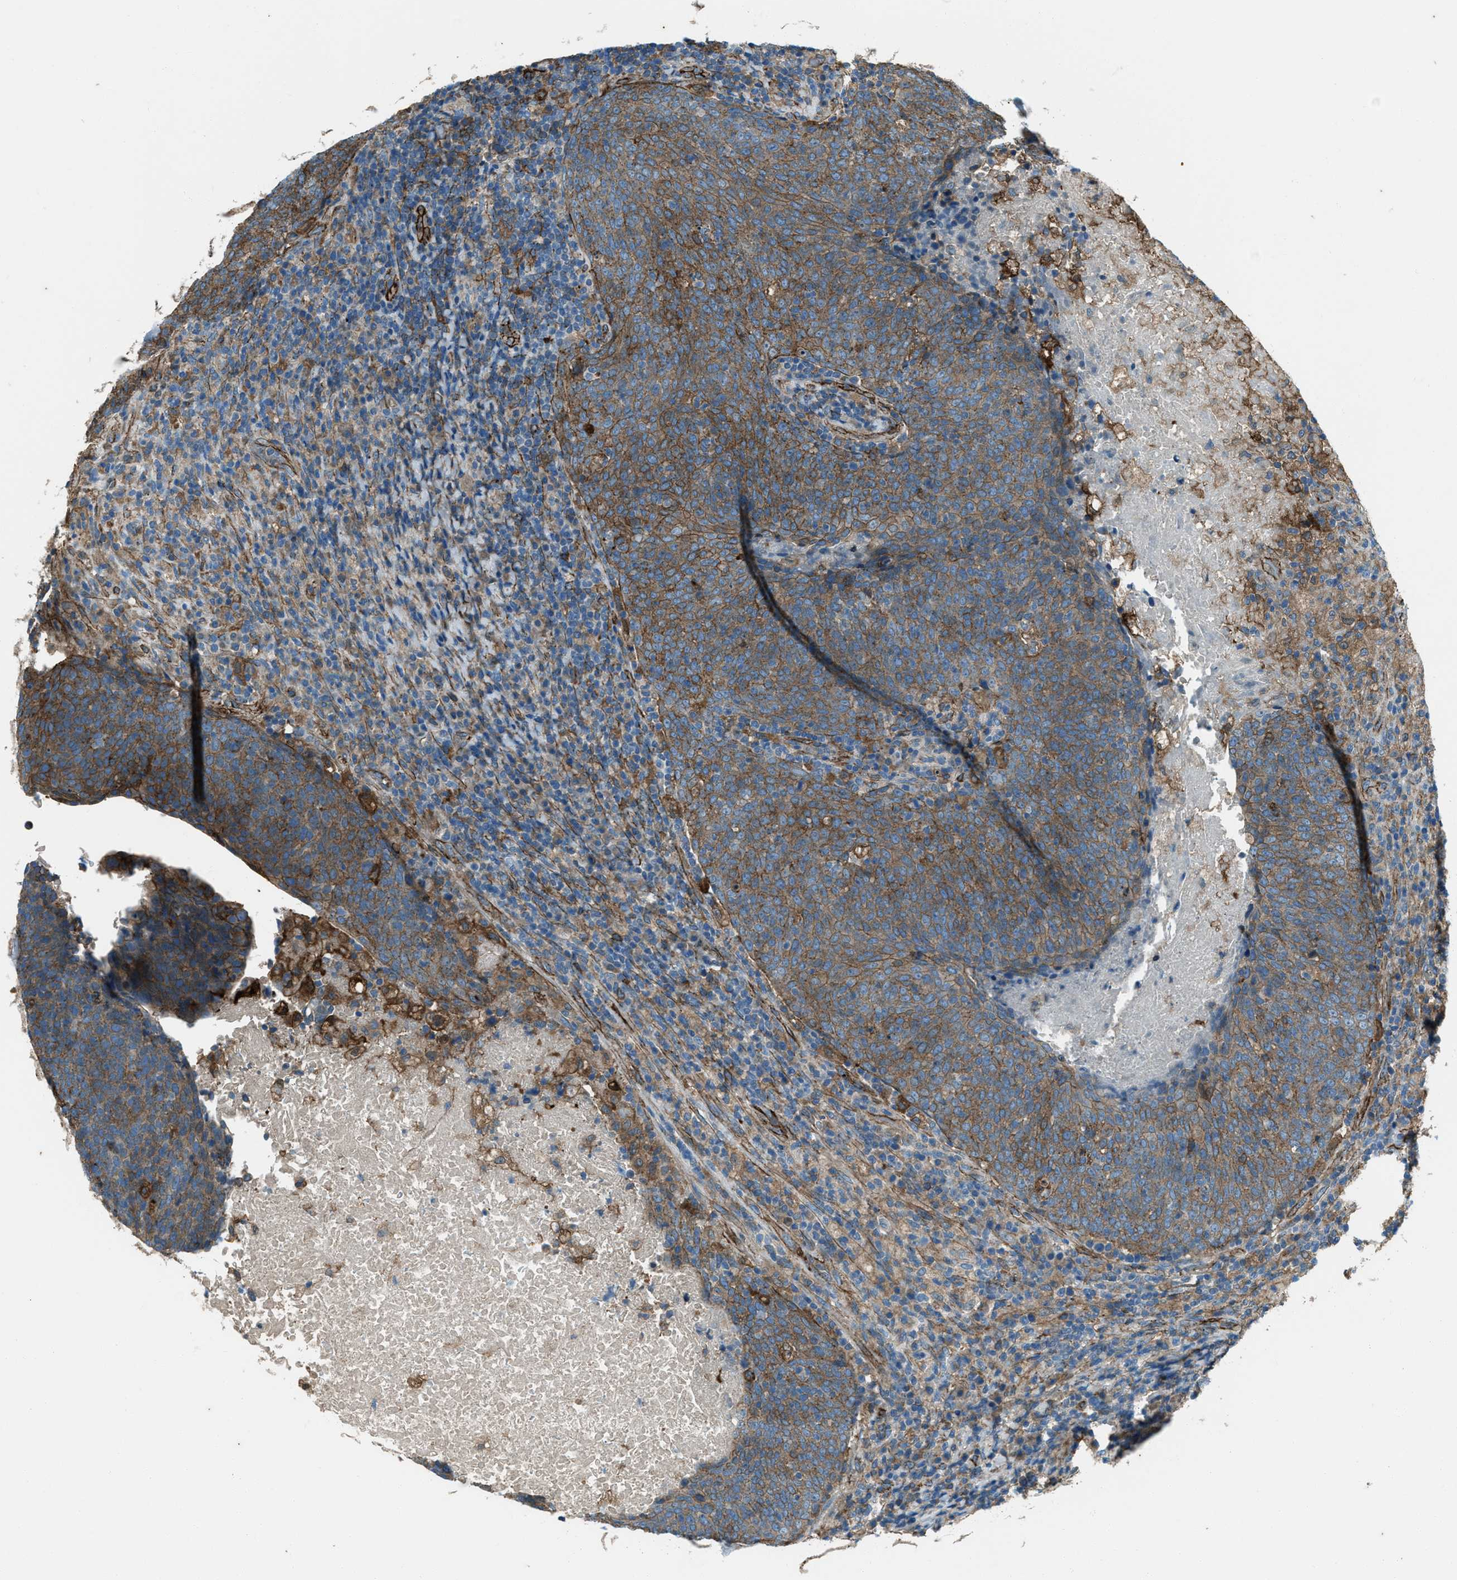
{"staining": {"intensity": "moderate", "quantity": ">75%", "location": "cytoplasmic/membranous"}, "tissue": "head and neck cancer", "cell_type": "Tumor cells", "image_type": "cancer", "snomed": [{"axis": "morphology", "description": "Squamous cell carcinoma, NOS"}, {"axis": "morphology", "description": "Squamous cell carcinoma, metastatic, NOS"}, {"axis": "topography", "description": "Lymph node"}, {"axis": "topography", "description": "Head-Neck"}], "caption": "Protein positivity by immunohistochemistry (IHC) shows moderate cytoplasmic/membranous positivity in approximately >75% of tumor cells in head and neck cancer (squamous cell carcinoma).", "gene": "SVIL", "patient": {"sex": "male", "age": 62}}